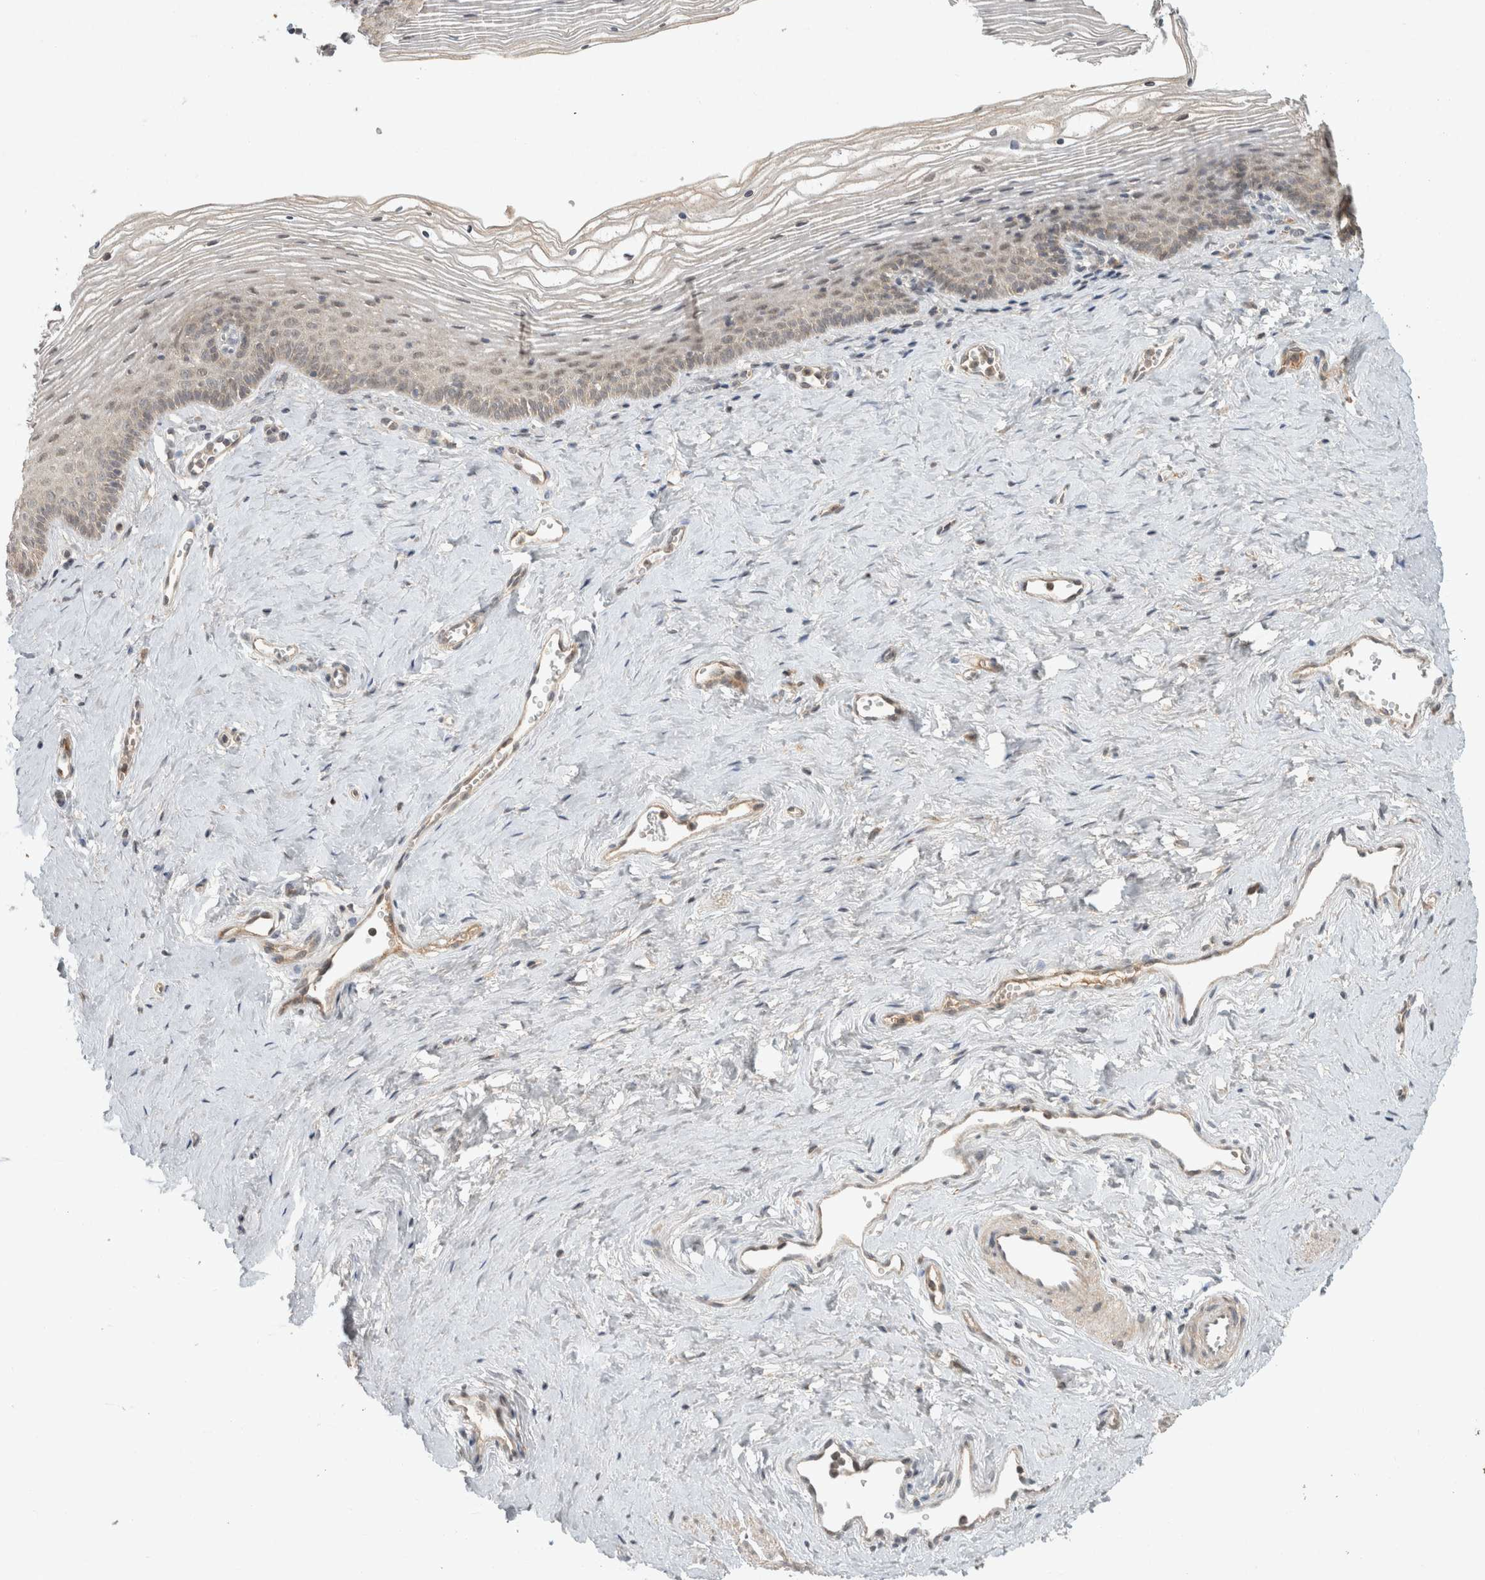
{"staining": {"intensity": "weak", "quantity": "<25%", "location": "cytoplasmic/membranous,nuclear"}, "tissue": "vagina", "cell_type": "Squamous epithelial cells", "image_type": "normal", "snomed": [{"axis": "morphology", "description": "Normal tissue, NOS"}, {"axis": "topography", "description": "Vagina"}], "caption": "Photomicrograph shows no protein positivity in squamous epithelial cells of unremarkable vagina.", "gene": "LOXL2", "patient": {"sex": "female", "age": 32}}